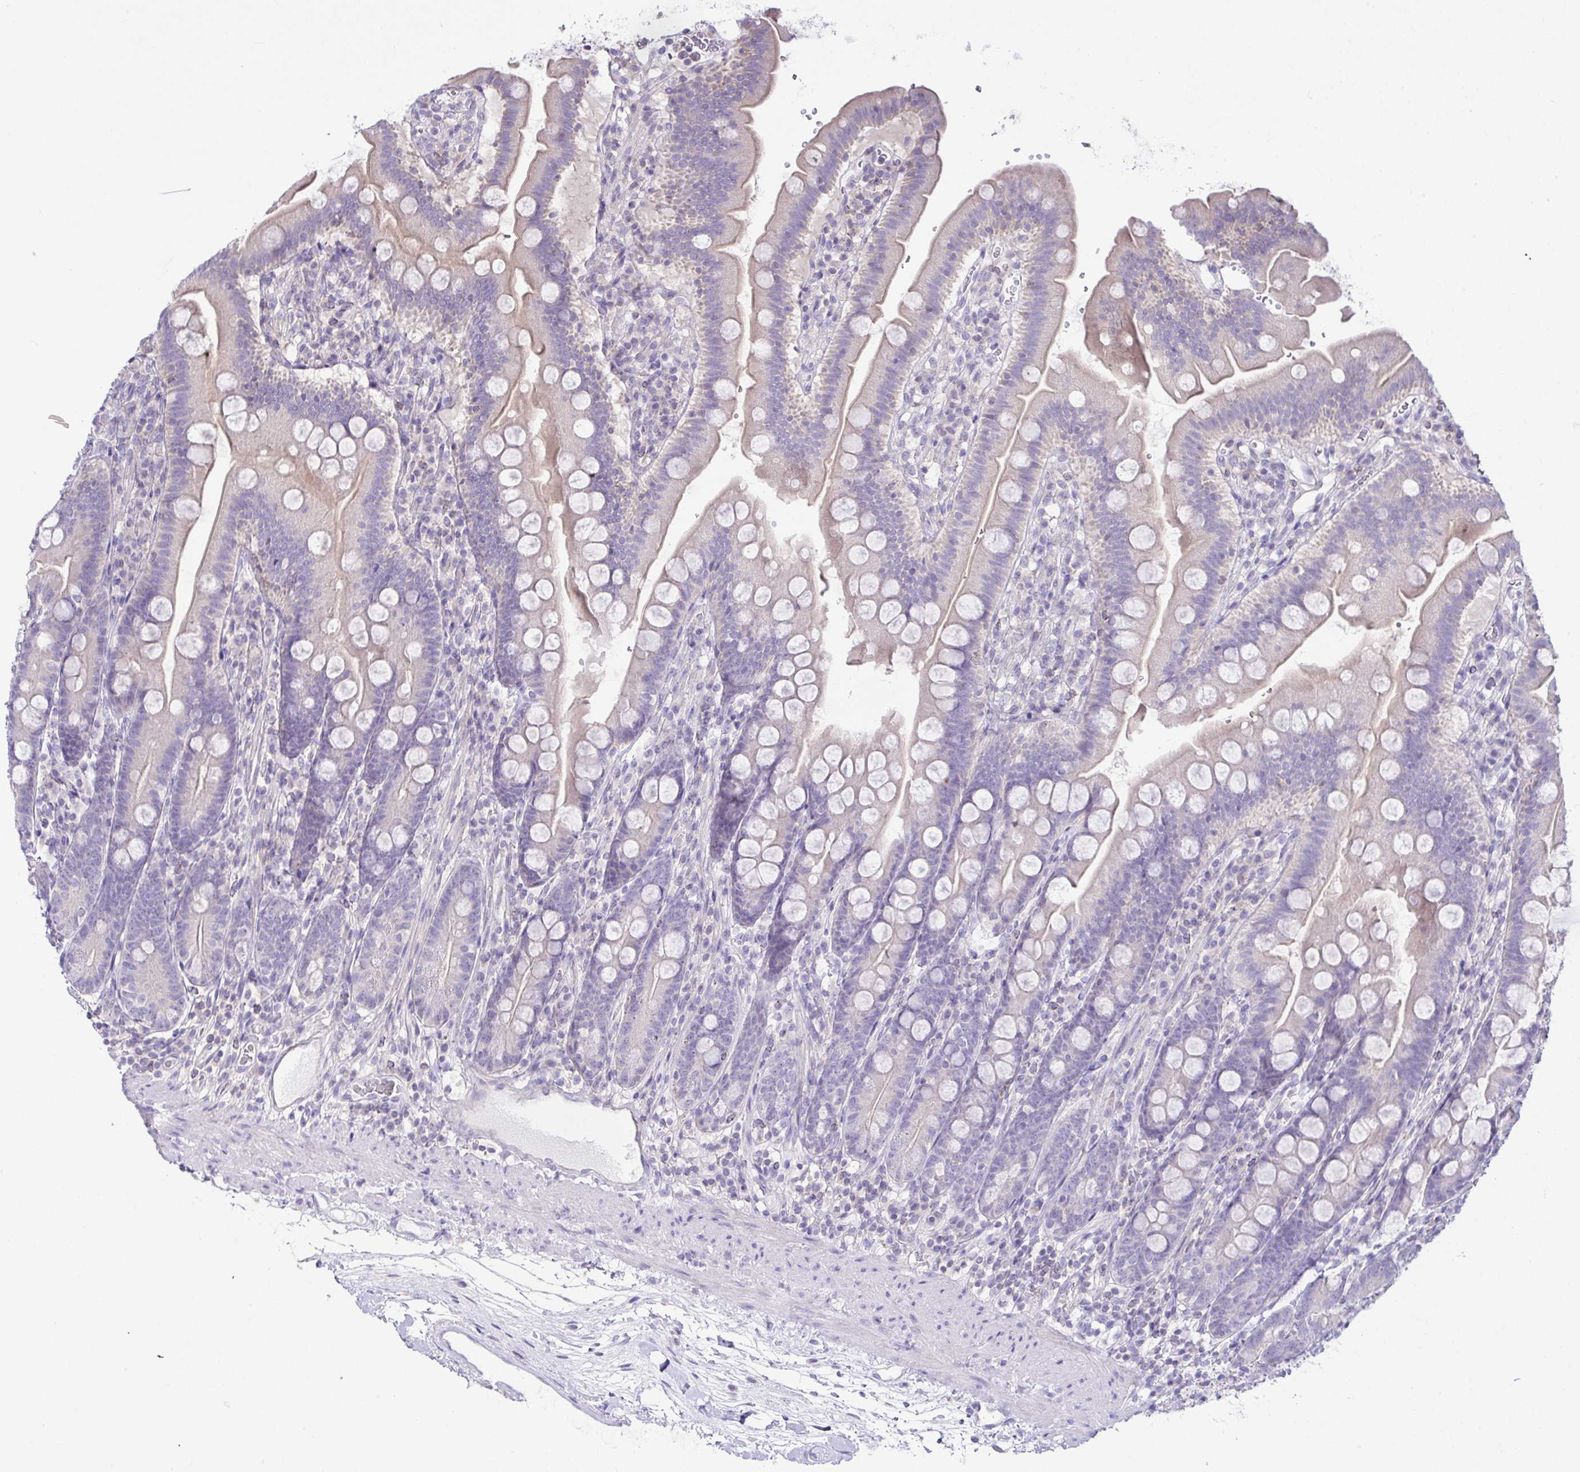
{"staining": {"intensity": "moderate", "quantity": "<25%", "location": "cytoplasmic/membranous"}, "tissue": "duodenum", "cell_type": "Glandular cells", "image_type": "normal", "snomed": [{"axis": "morphology", "description": "Normal tissue, NOS"}, {"axis": "topography", "description": "Duodenum"}], "caption": "Protein staining of normal duodenum exhibits moderate cytoplasmic/membranous staining in approximately <25% of glandular cells.", "gene": "D2HGDH", "patient": {"sex": "female", "age": 67}}